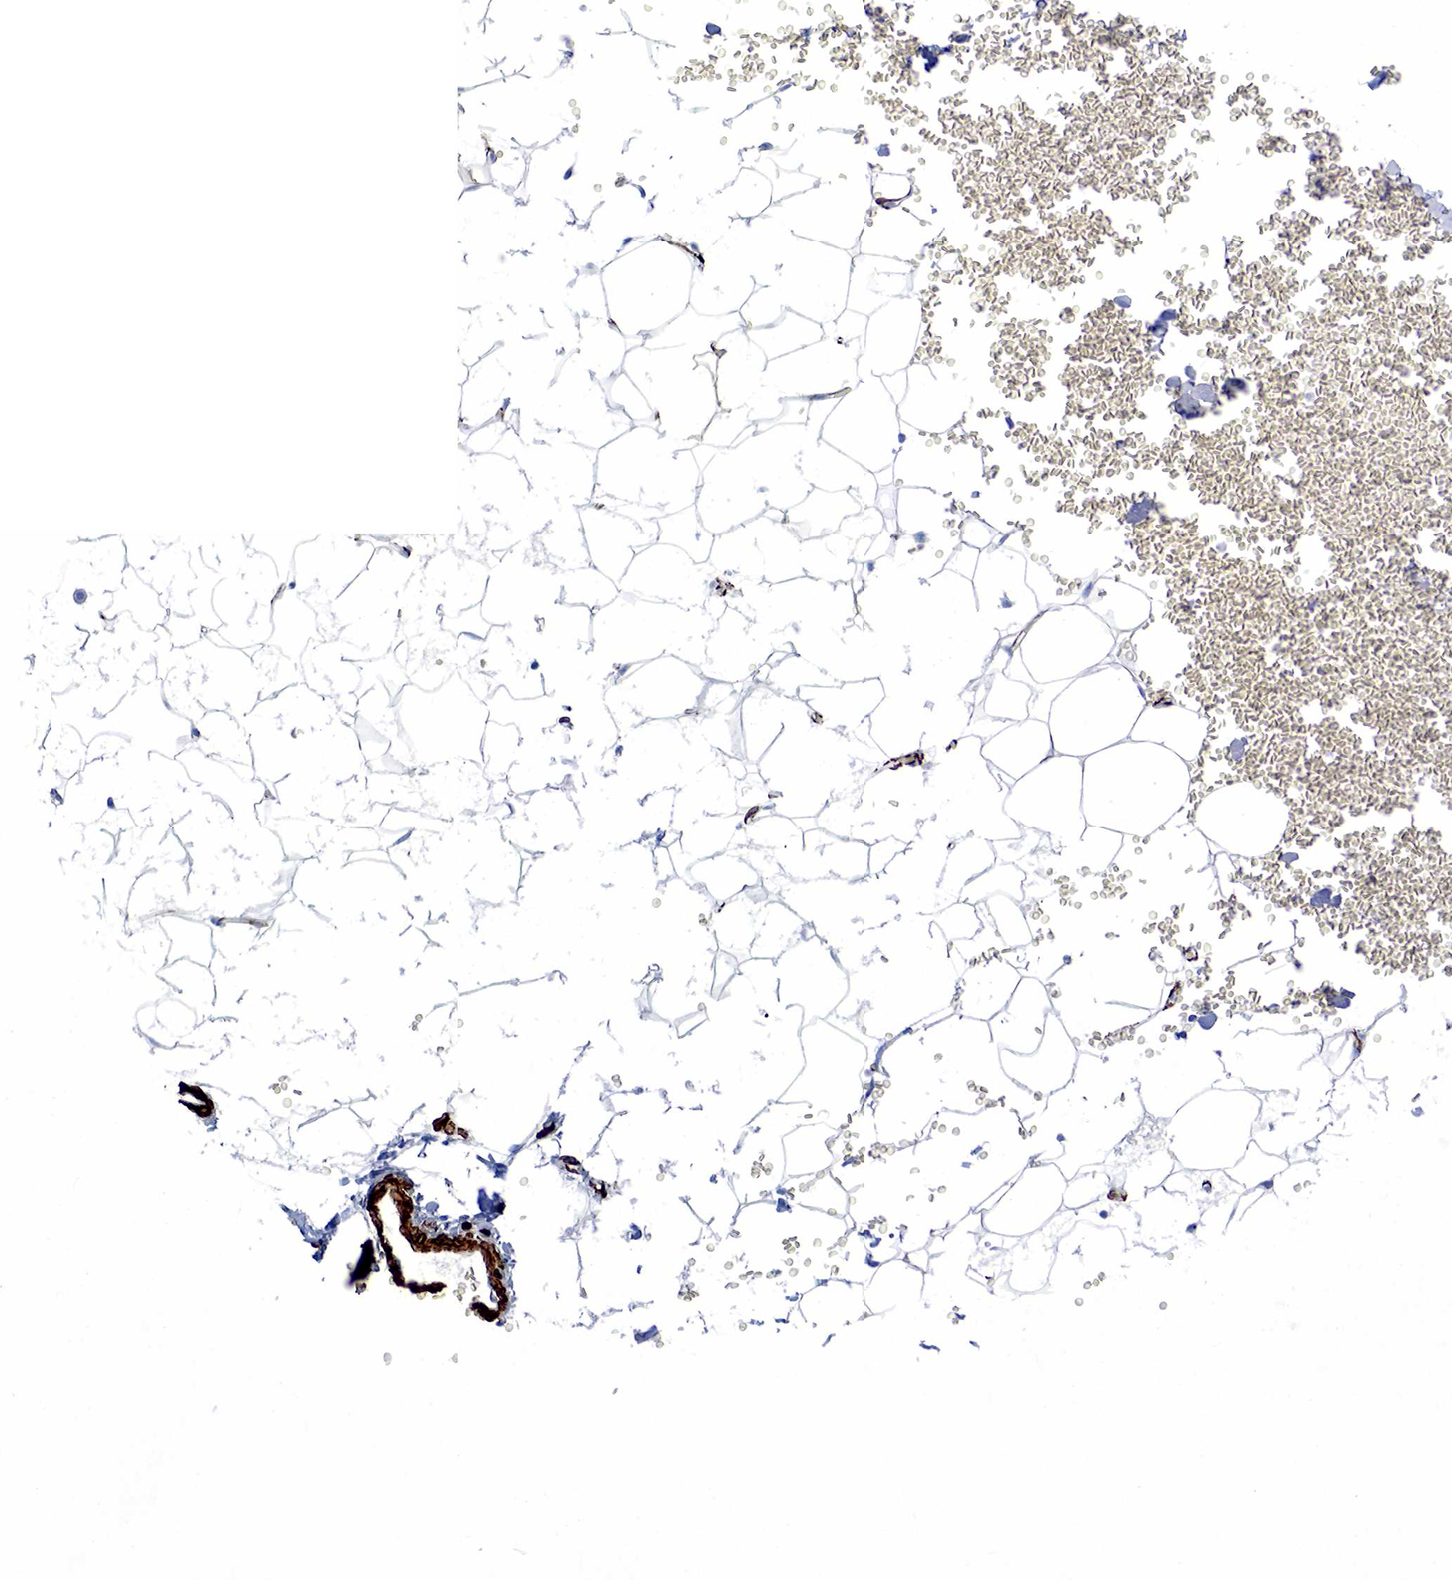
{"staining": {"intensity": "negative", "quantity": "none", "location": "none"}, "tissue": "adipose tissue", "cell_type": "Adipocytes", "image_type": "normal", "snomed": [{"axis": "morphology", "description": "Normal tissue, NOS"}, {"axis": "morphology", "description": "Inflammation, NOS"}, {"axis": "topography", "description": "Lymph node"}, {"axis": "topography", "description": "Peripheral nerve tissue"}], "caption": "Protein analysis of benign adipose tissue shows no significant positivity in adipocytes. The staining was performed using DAB to visualize the protein expression in brown, while the nuclei were stained in blue with hematoxylin (Magnification: 20x).", "gene": "ACTA2", "patient": {"sex": "male", "age": 52}}